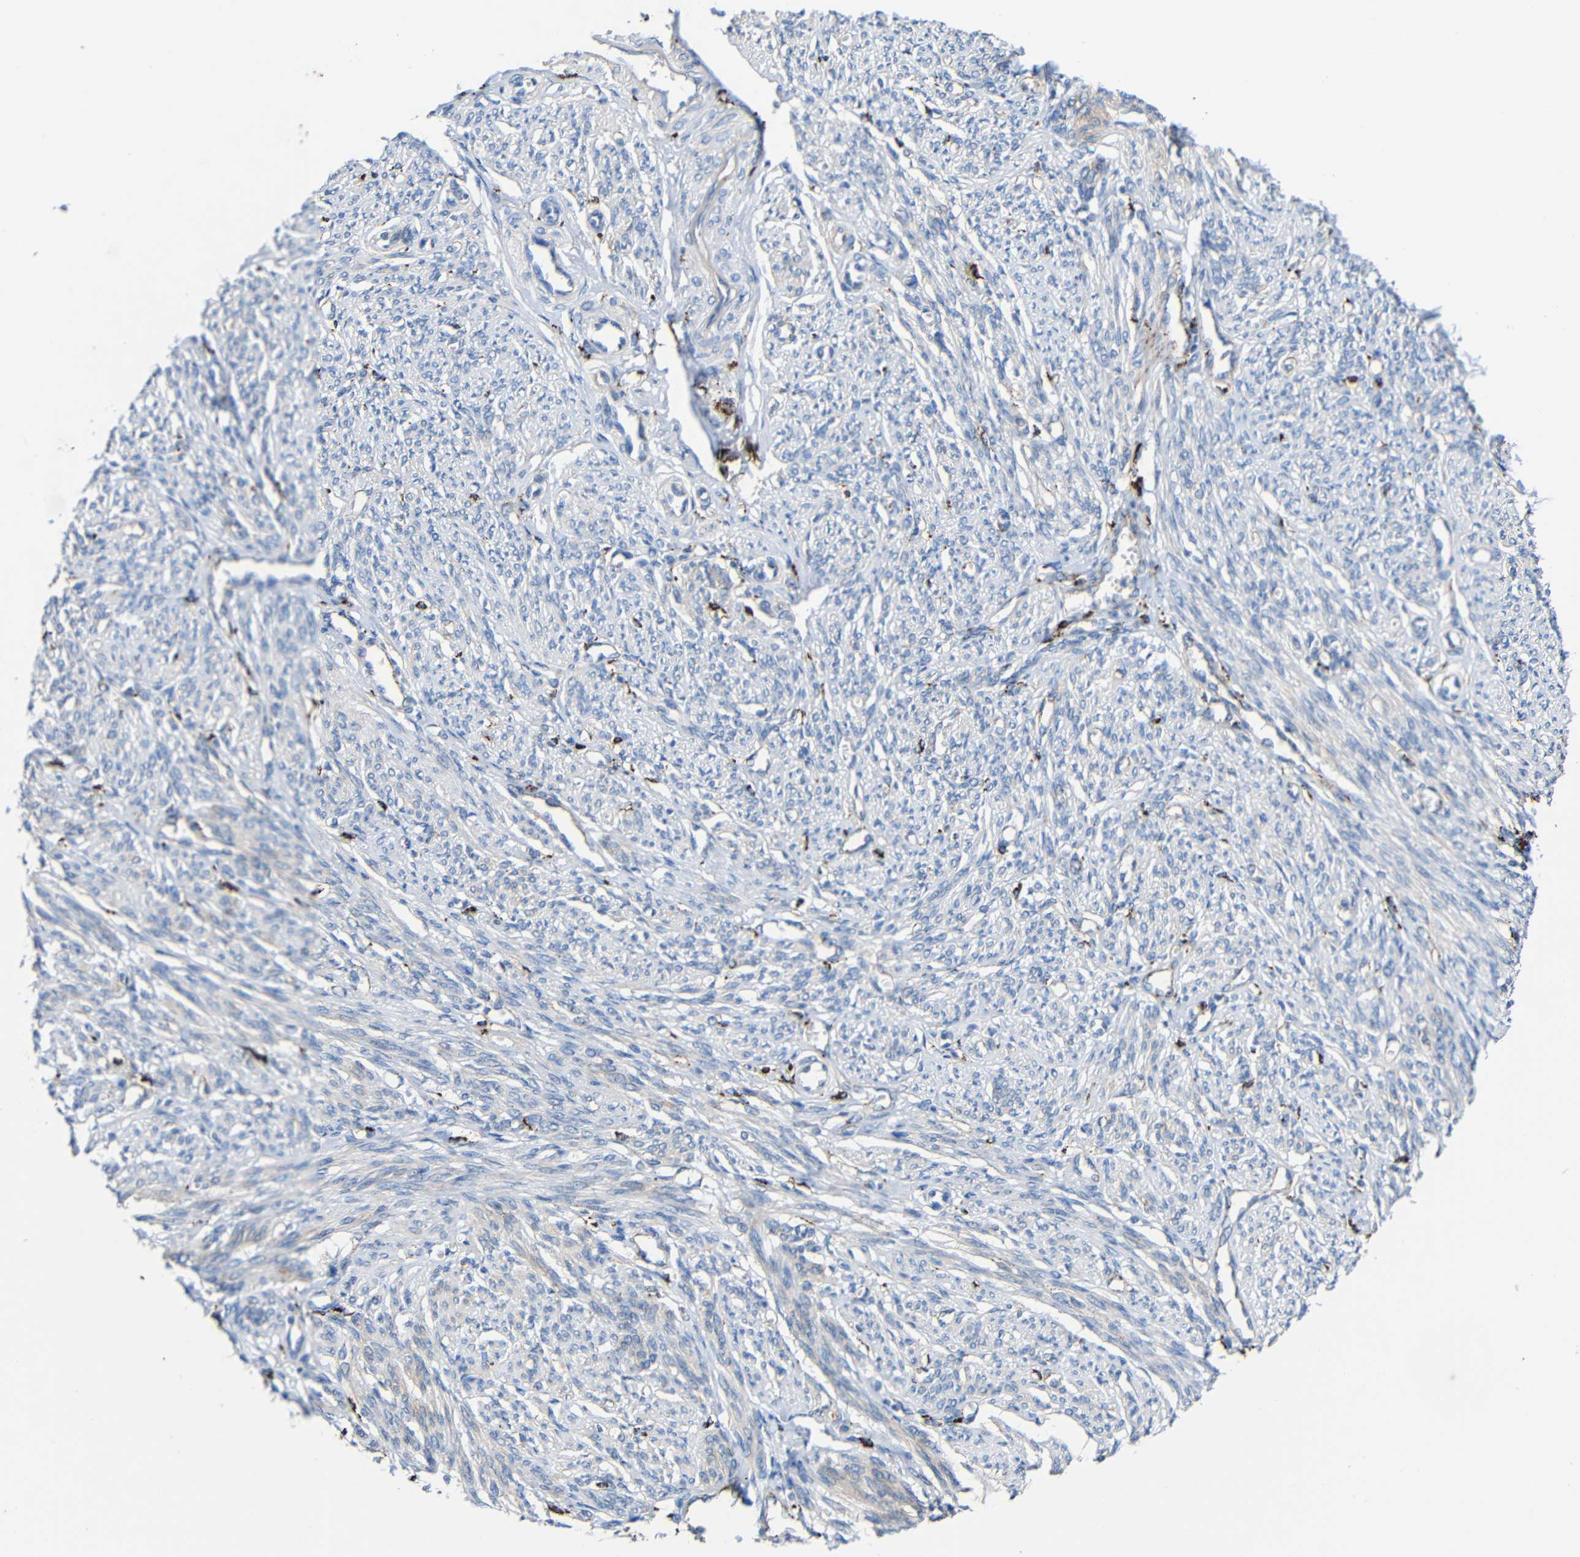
{"staining": {"intensity": "weak", "quantity": "25%-75%", "location": "cytoplasmic/membranous"}, "tissue": "smooth muscle", "cell_type": "Smooth muscle cells", "image_type": "normal", "snomed": [{"axis": "morphology", "description": "Normal tissue, NOS"}, {"axis": "topography", "description": "Smooth muscle"}], "caption": "This histopathology image reveals unremarkable smooth muscle stained with immunohistochemistry to label a protein in brown. The cytoplasmic/membranous of smooth muscle cells show weak positivity for the protein. Nuclei are counter-stained blue.", "gene": "HLA", "patient": {"sex": "female", "age": 65}}